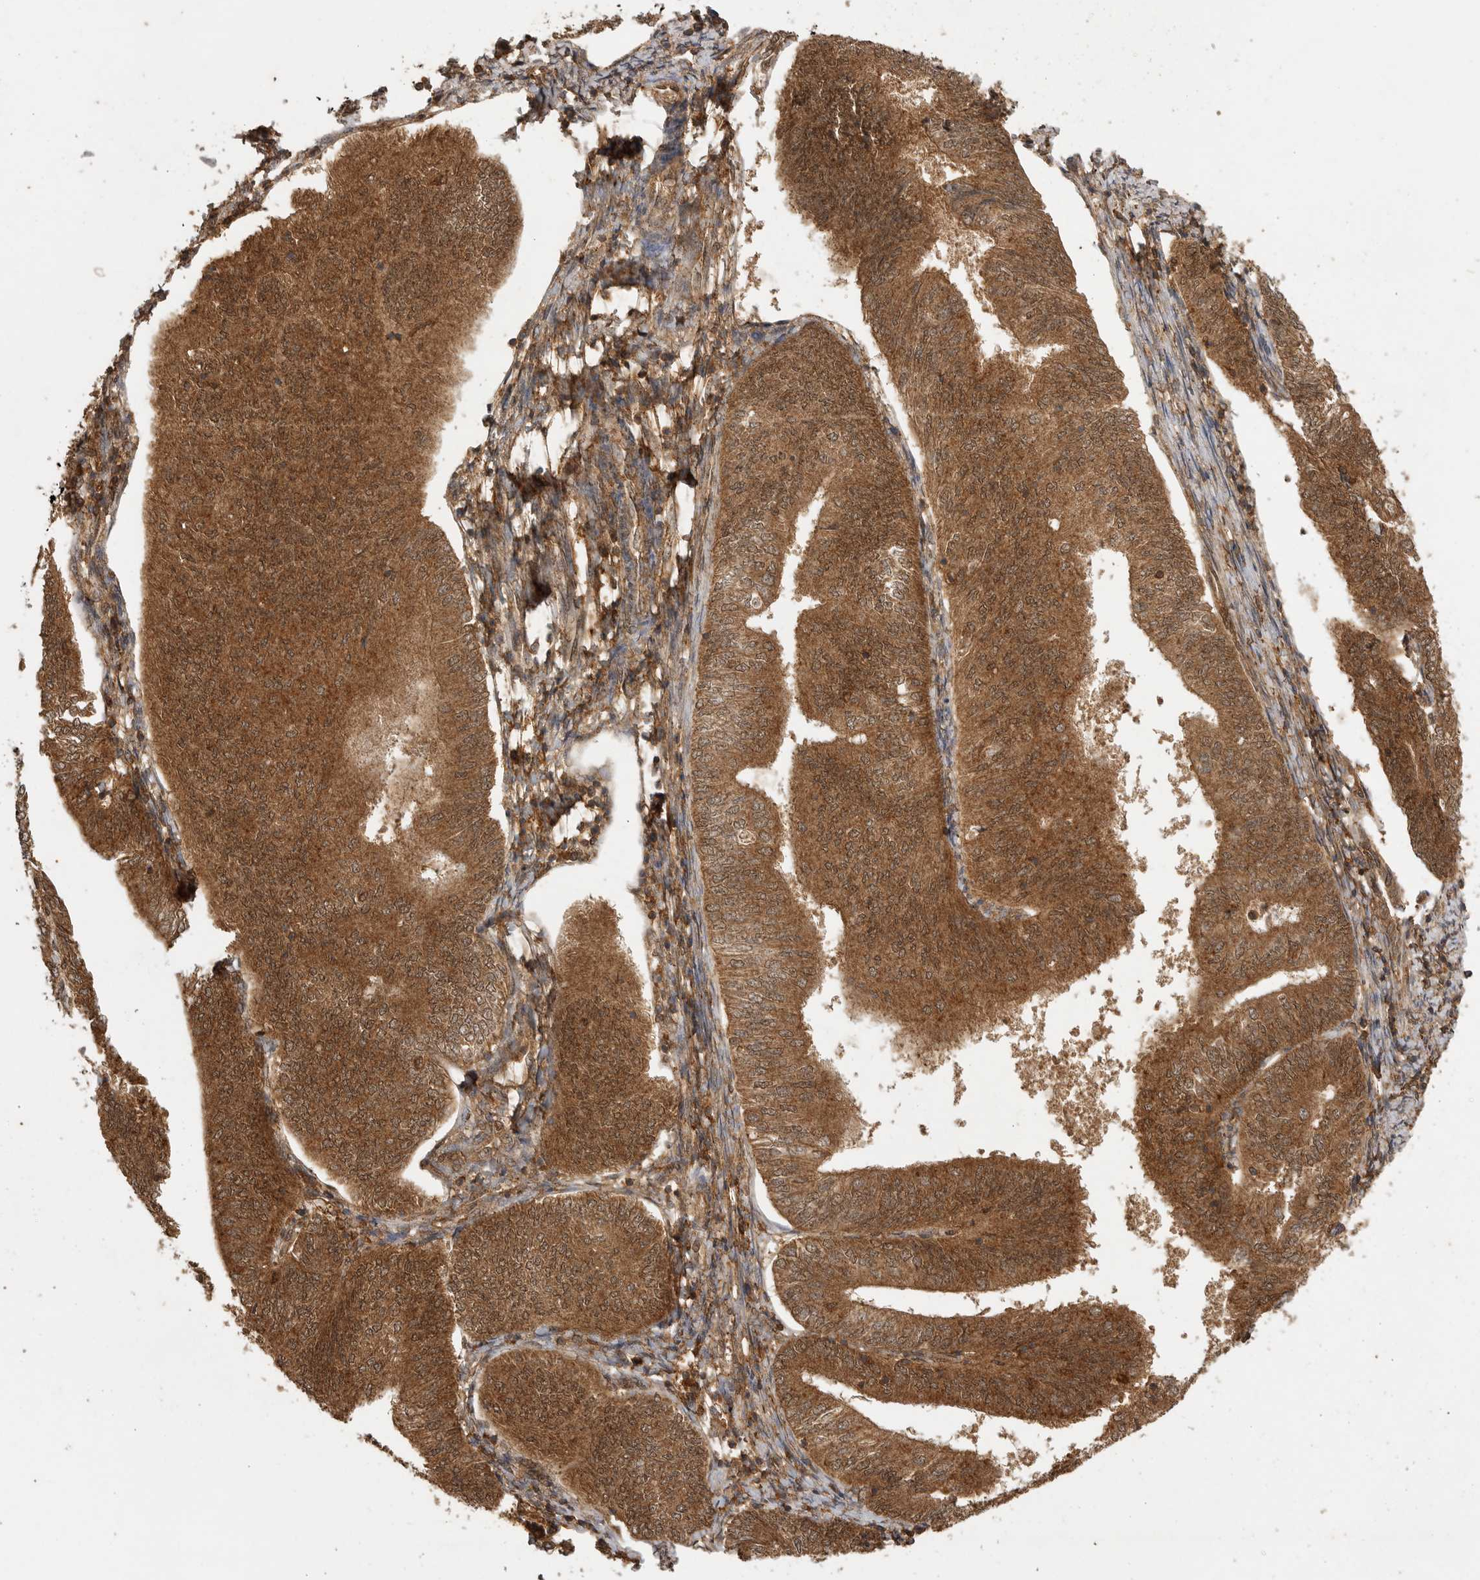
{"staining": {"intensity": "moderate", "quantity": ">75%", "location": "cytoplasmic/membranous,nuclear"}, "tissue": "endometrial cancer", "cell_type": "Tumor cells", "image_type": "cancer", "snomed": [{"axis": "morphology", "description": "Adenocarcinoma, NOS"}, {"axis": "topography", "description": "Endometrium"}], "caption": "Immunohistochemistry (DAB (3,3'-diaminobenzidine)) staining of human endometrial cancer (adenocarcinoma) demonstrates moderate cytoplasmic/membranous and nuclear protein expression in about >75% of tumor cells.", "gene": "ICOSLG", "patient": {"sex": "female", "age": 58}}